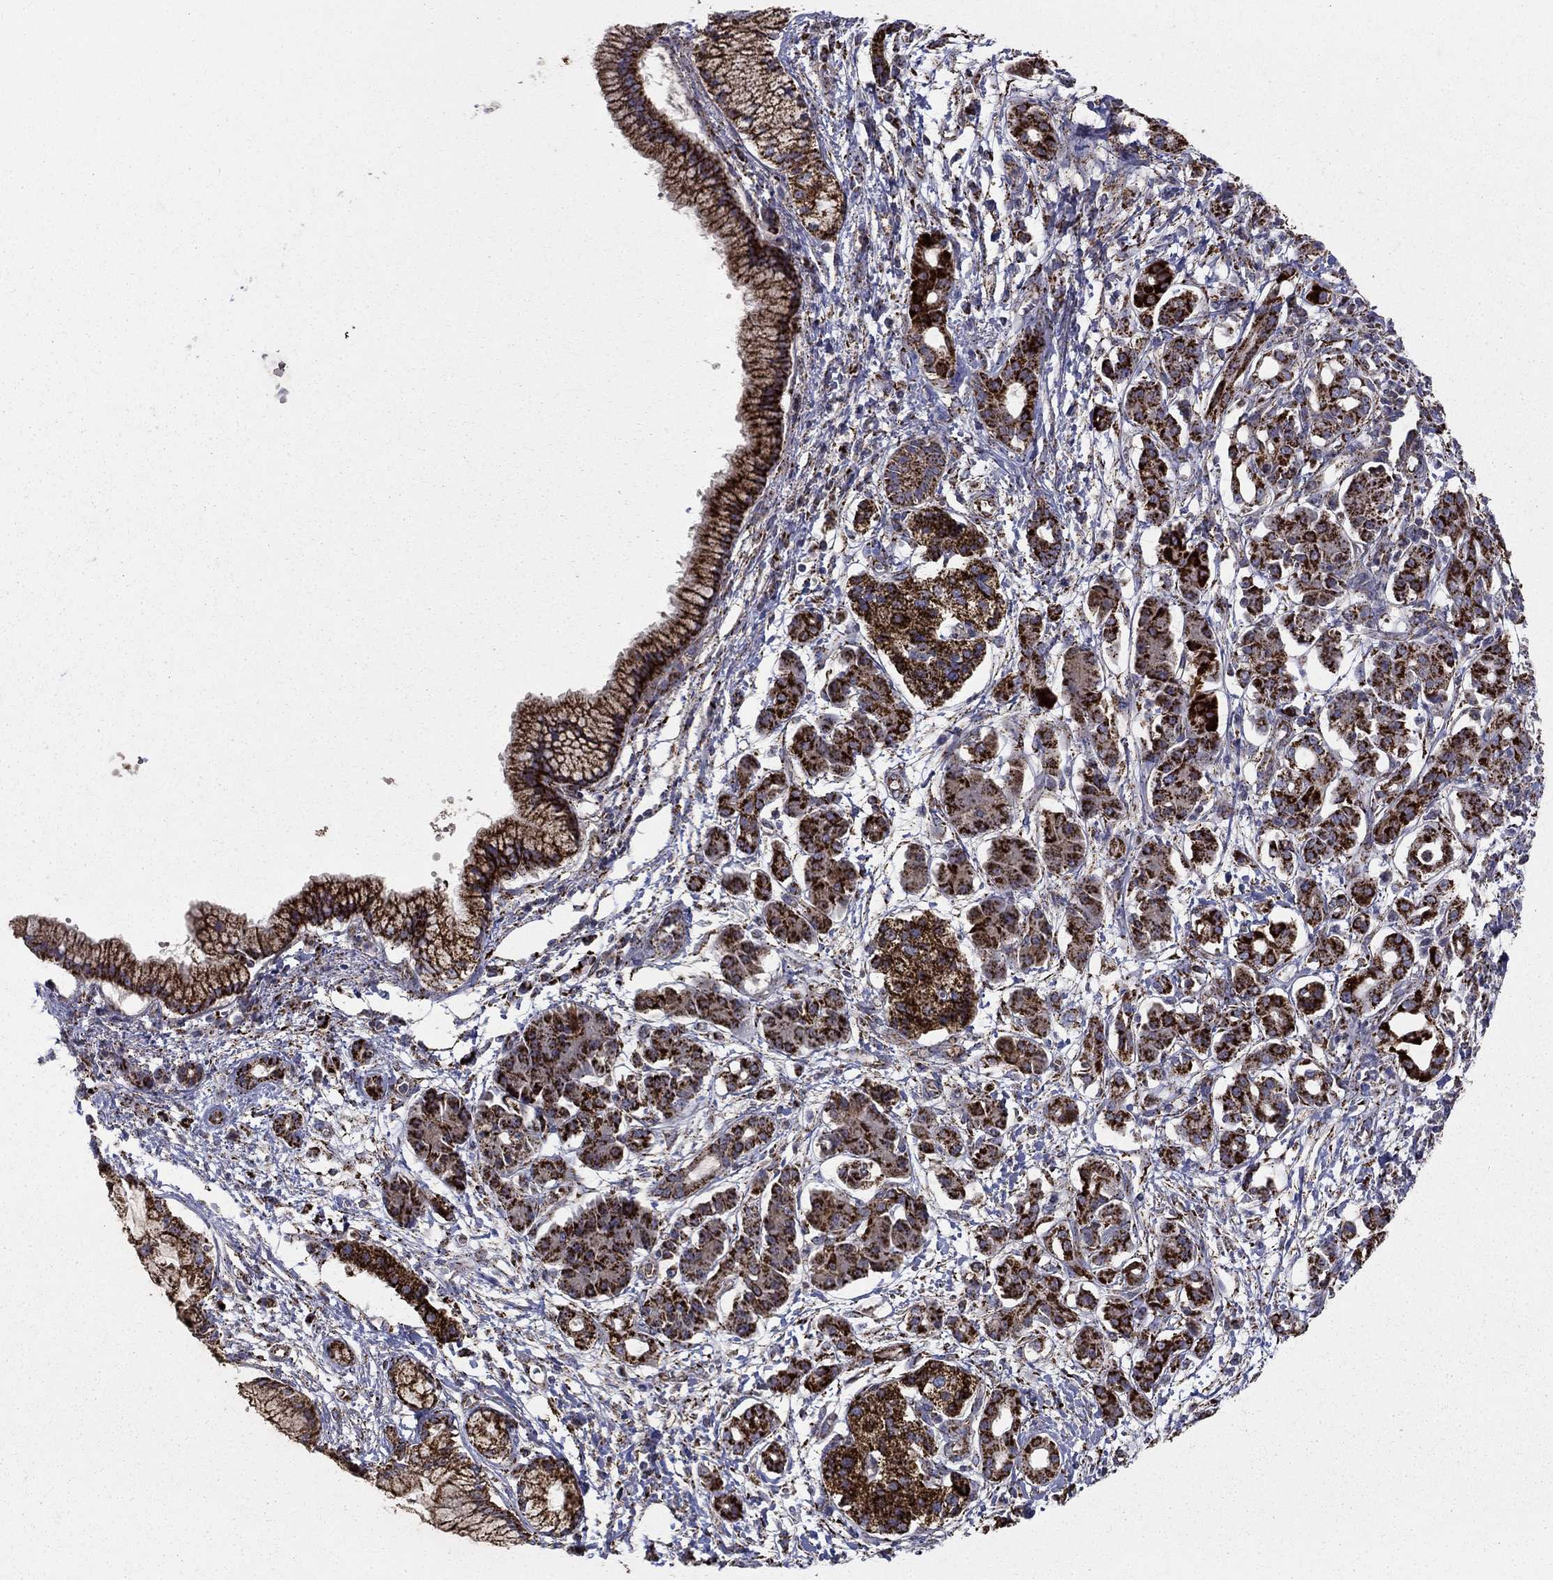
{"staining": {"intensity": "strong", "quantity": ">75%", "location": "cytoplasmic/membranous"}, "tissue": "pancreatic cancer", "cell_type": "Tumor cells", "image_type": "cancer", "snomed": [{"axis": "morphology", "description": "Adenocarcinoma, NOS"}, {"axis": "topography", "description": "Pancreas"}], "caption": "Immunohistochemistry histopathology image of pancreatic cancer (adenocarcinoma) stained for a protein (brown), which shows high levels of strong cytoplasmic/membranous expression in approximately >75% of tumor cells.", "gene": "GCSH", "patient": {"sex": "male", "age": 72}}